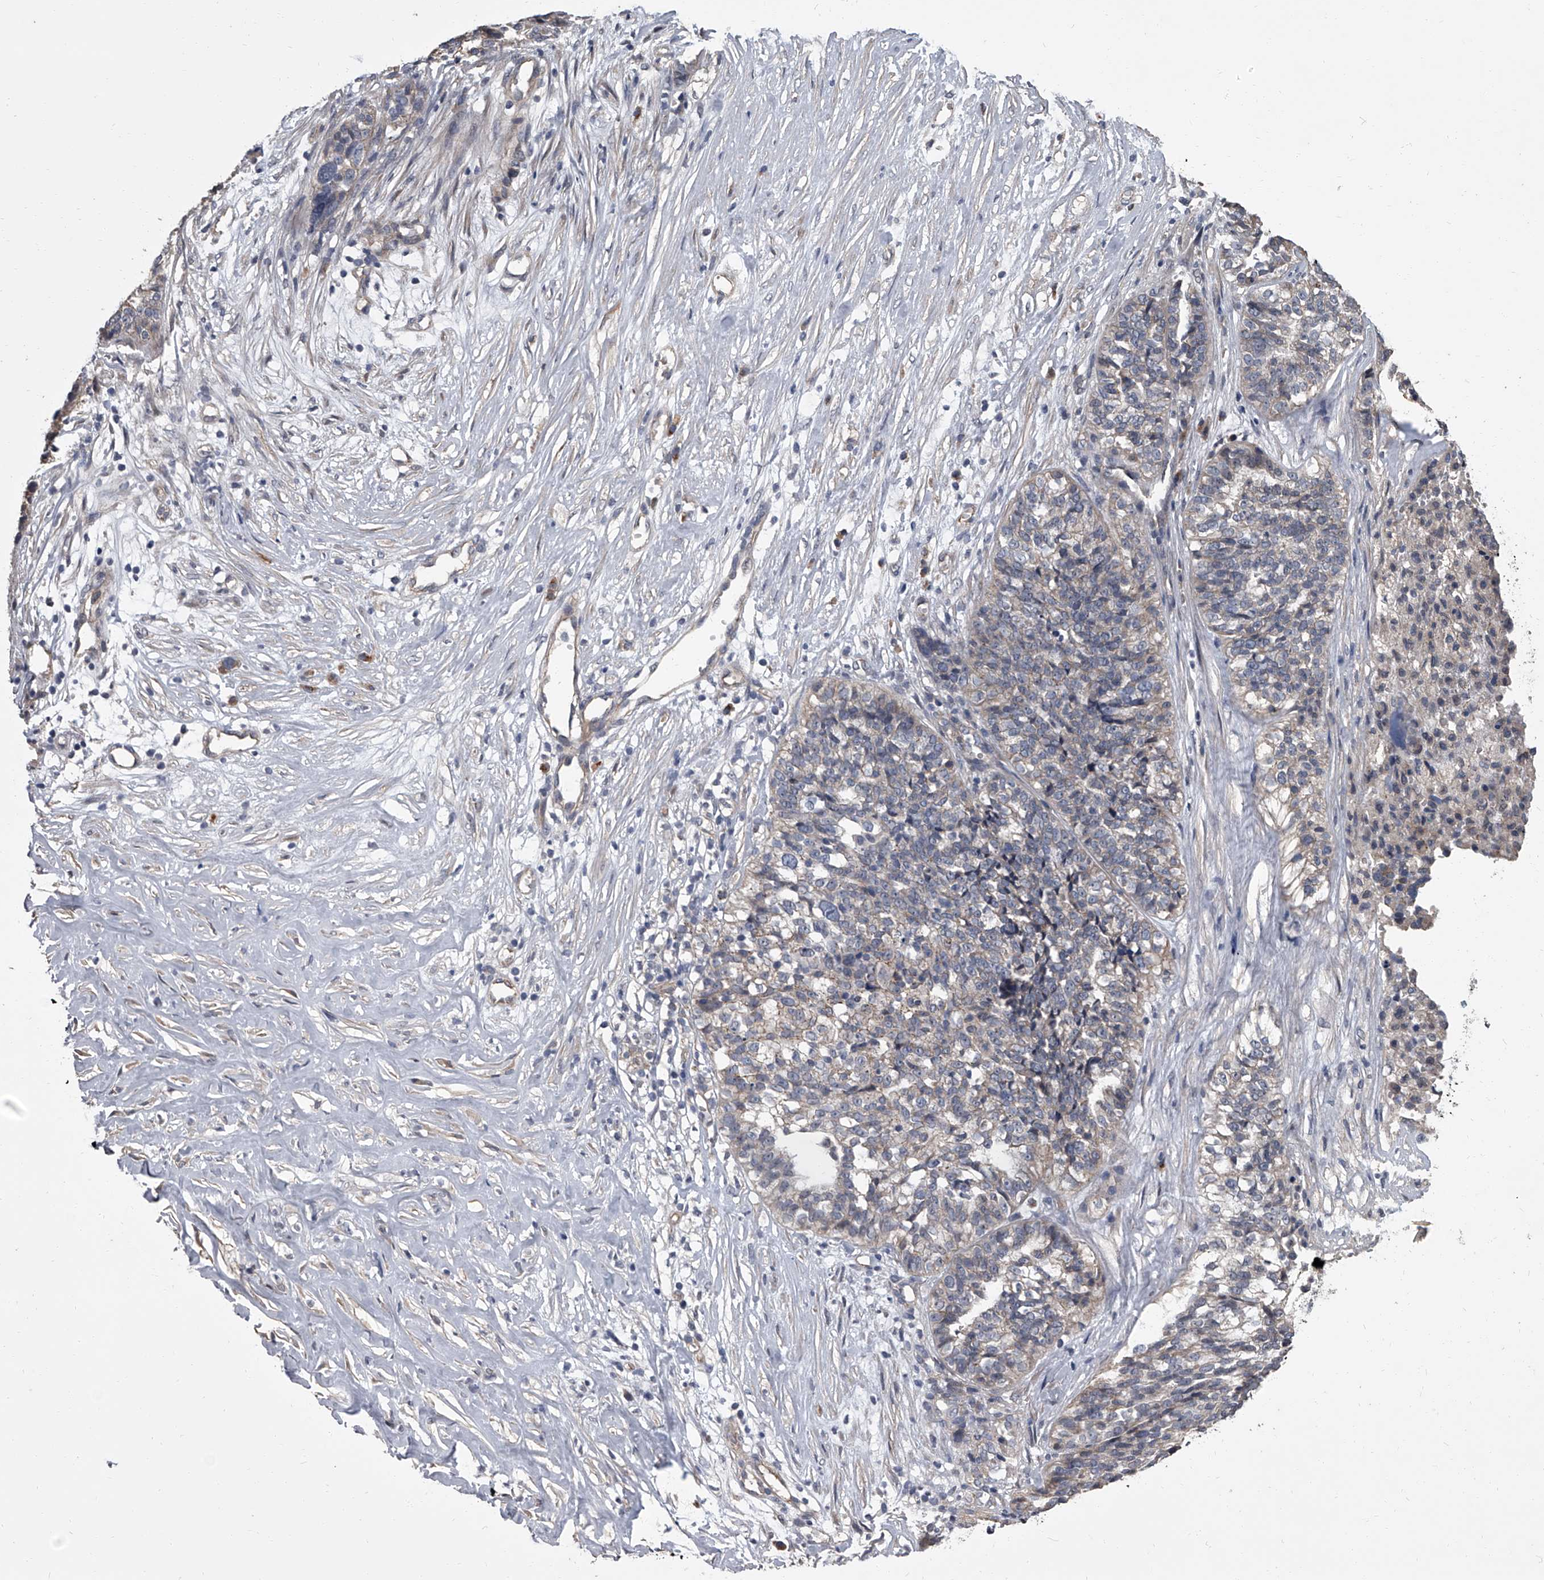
{"staining": {"intensity": "weak", "quantity": "<25%", "location": "cytoplasmic/membranous"}, "tissue": "ovarian cancer", "cell_type": "Tumor cells", "image_type": "cancer", "snomed": [{"axis": "morphology", "description": "Cystadenocarcinoma, serous, NOS"}, {"axis": "topography", "description": "Ovary"}], "caption": "Tumor cells are negative for protein expression in human ovarian cancer.", "gene": "SIRT4", "patient": {"sex": "female", "age": 59}}